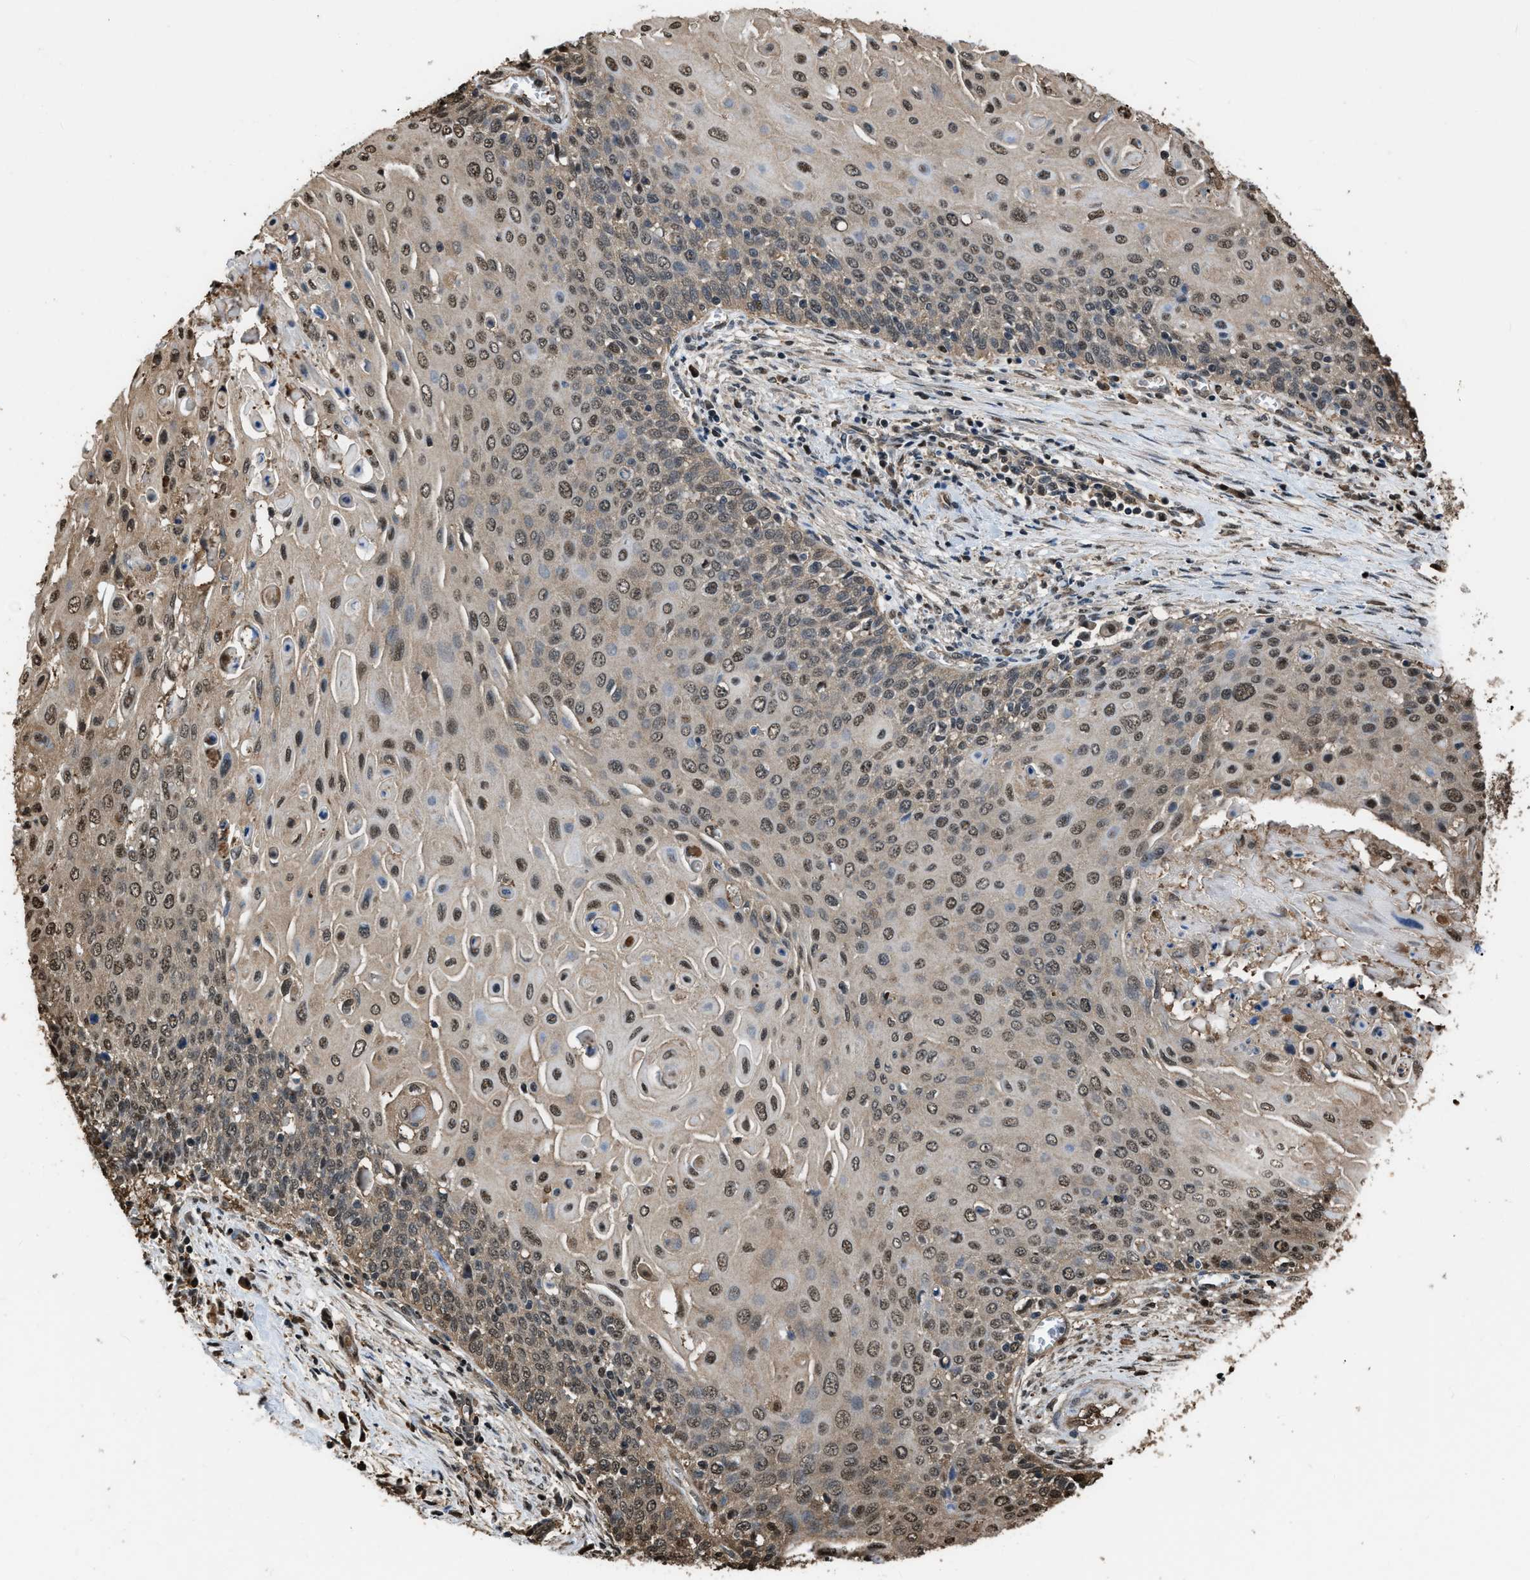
{"staining": {"intensity": "moderate", "quantity": ">75%", "location": "nuclear"}, "tissue": "cervical cancer", "cell_type": "Tumor cells", "image_type": "cancer", "snomed": [{"axis": "morphology", "description": "Squamous cell carcinoma, NOS"}, {"axis": "topography", "description": "Cervix"}], "caption": "High-power microscopy captured an IHC image of squamous cell carcinoma (cervical), revealing moderate nuclear expression in about >75% of tumor cells.", "gene": "FNTA", "patient": {"sex": "female", "age": 39}}